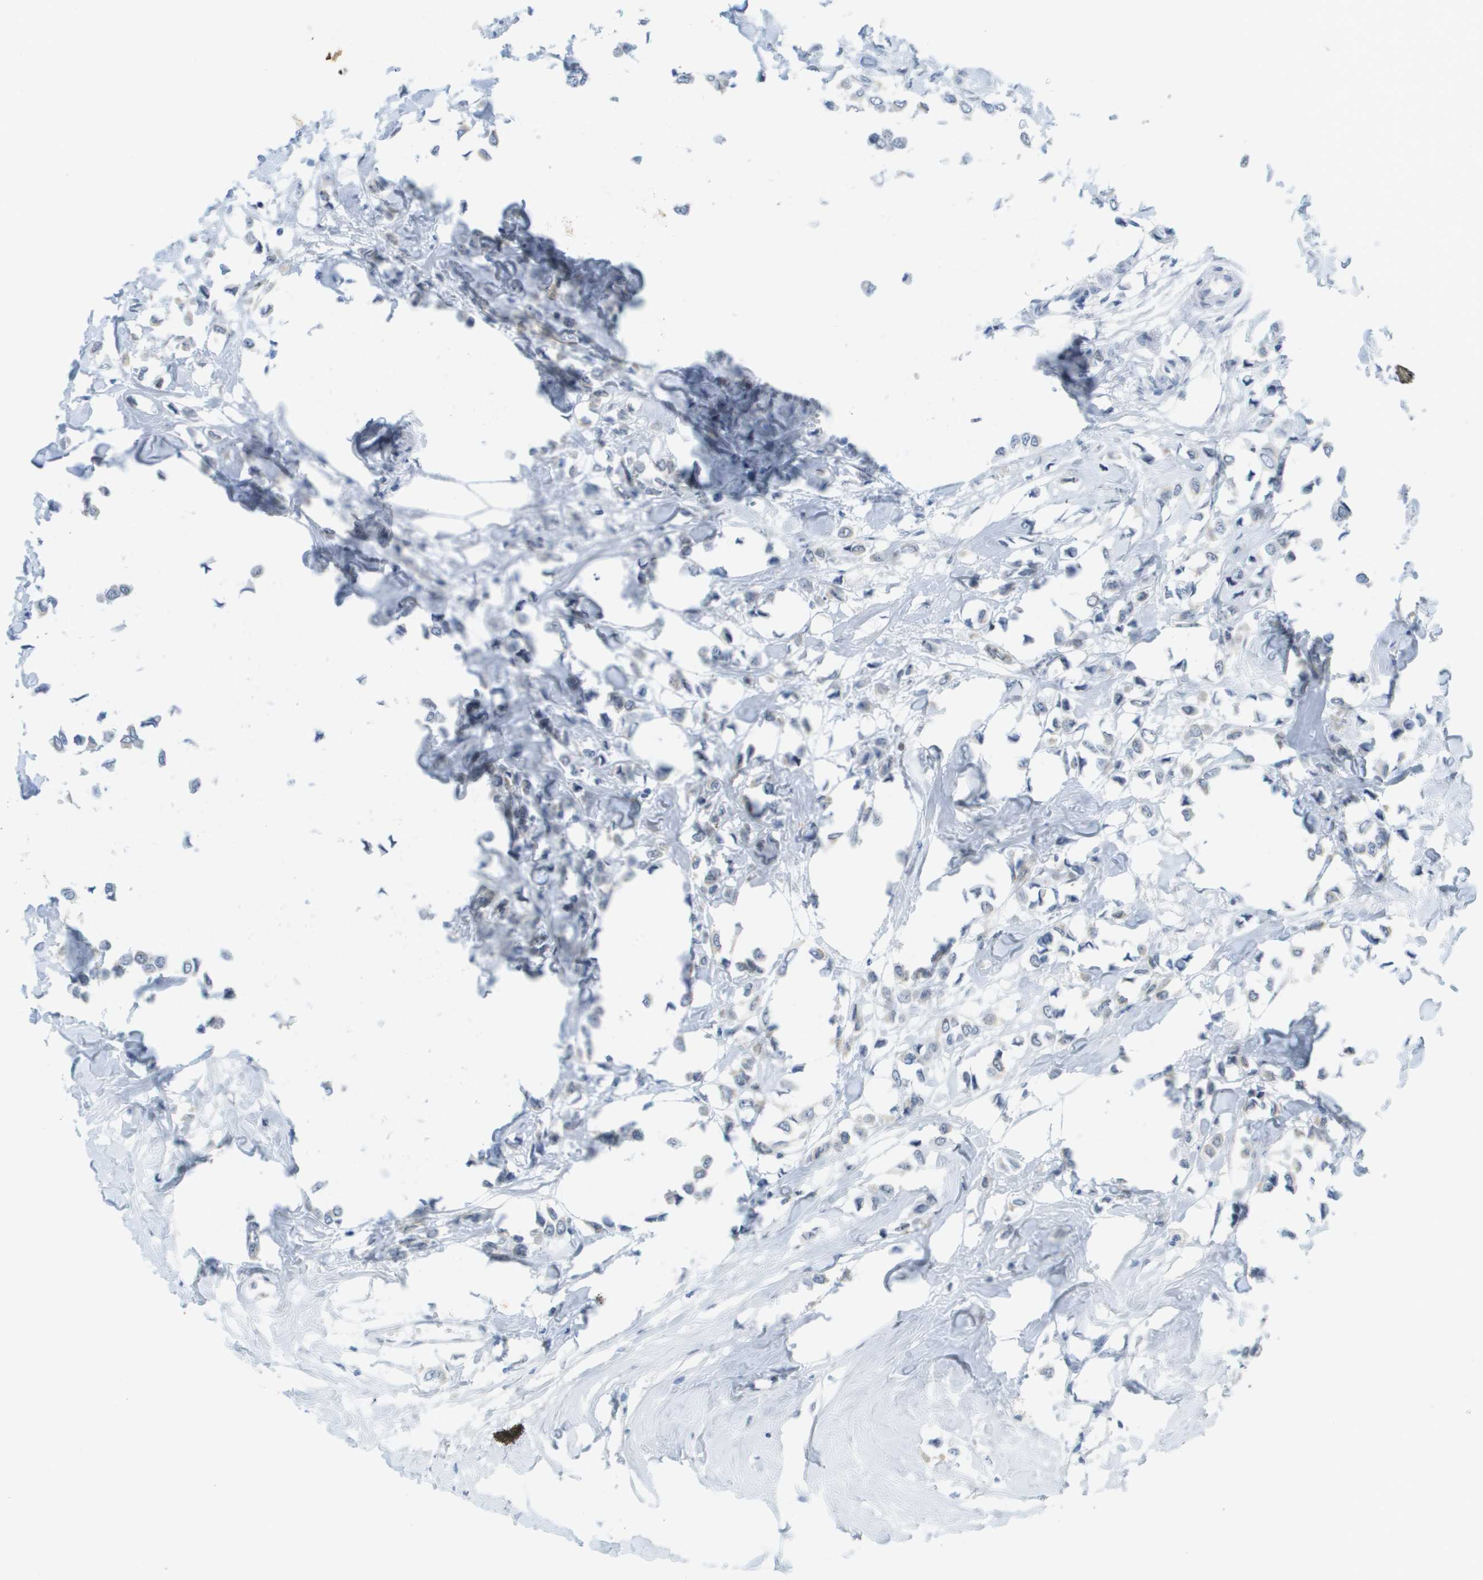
{"staining": {"intensity": "negative", "quantity": "none", "location": "none"}, "tissue": "breast cancer", "cell_type": "Tumor cells", "image_type": "cancer", "snomed": [{"axis": "morphology", "description": "Lobular carcinoma"}, {"axis": "topography", "description": "Breast"}], "caption": "A photomicrograph of breast lobular carcinoma stained for a protein reveals no brown staining in tumor cells. (Immunohistochemistry, brightfield microscopy, high magnification).", "gene": "ARID1B", "patient": {"sex": "female", "age": 51}}